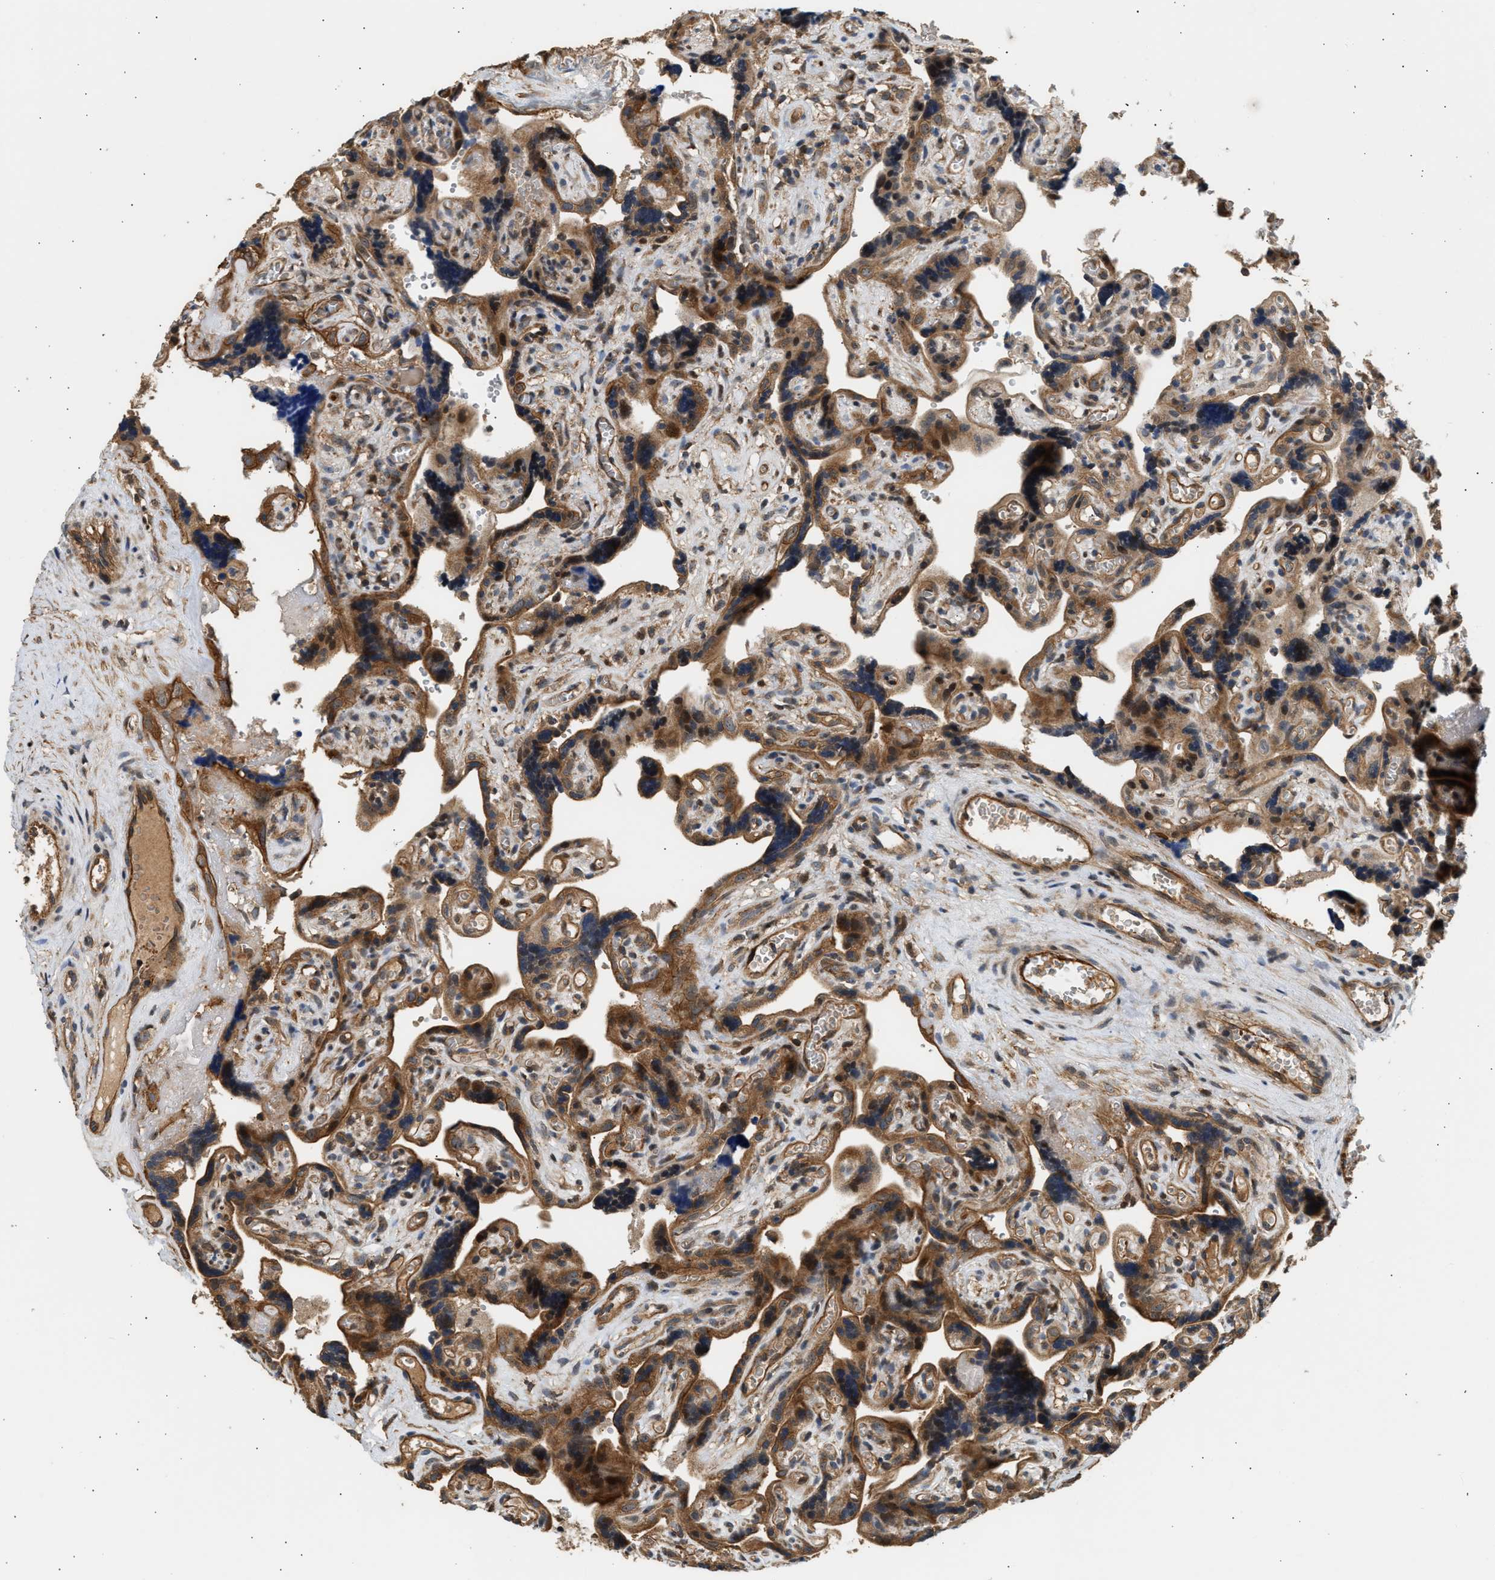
{"staining": {"intensity": "strong", "quantity": ">75%", "location": "cytoplasmic/membranous"}, "tissue": "placenta", "cell_type": "Decidual cells", "image_type": "normal", "snomed": [{"axis": "morphology", "description": "Normal tissue, NOS"}, {"axis": "topography", "description": "Placenta"}], "caption": "The immunohistochemical stain highlights strong cytoplasmic/membranous staining in decidual cells of normal placenta. The staining is performed using DAB (3,3'-diaminobenzidine) brown chromogen to label protein expression. The nuclei are counter-stained blue using hematoxylin.", "gene": "DUSP14", "patient": {"sex": "female", "age": 30}}